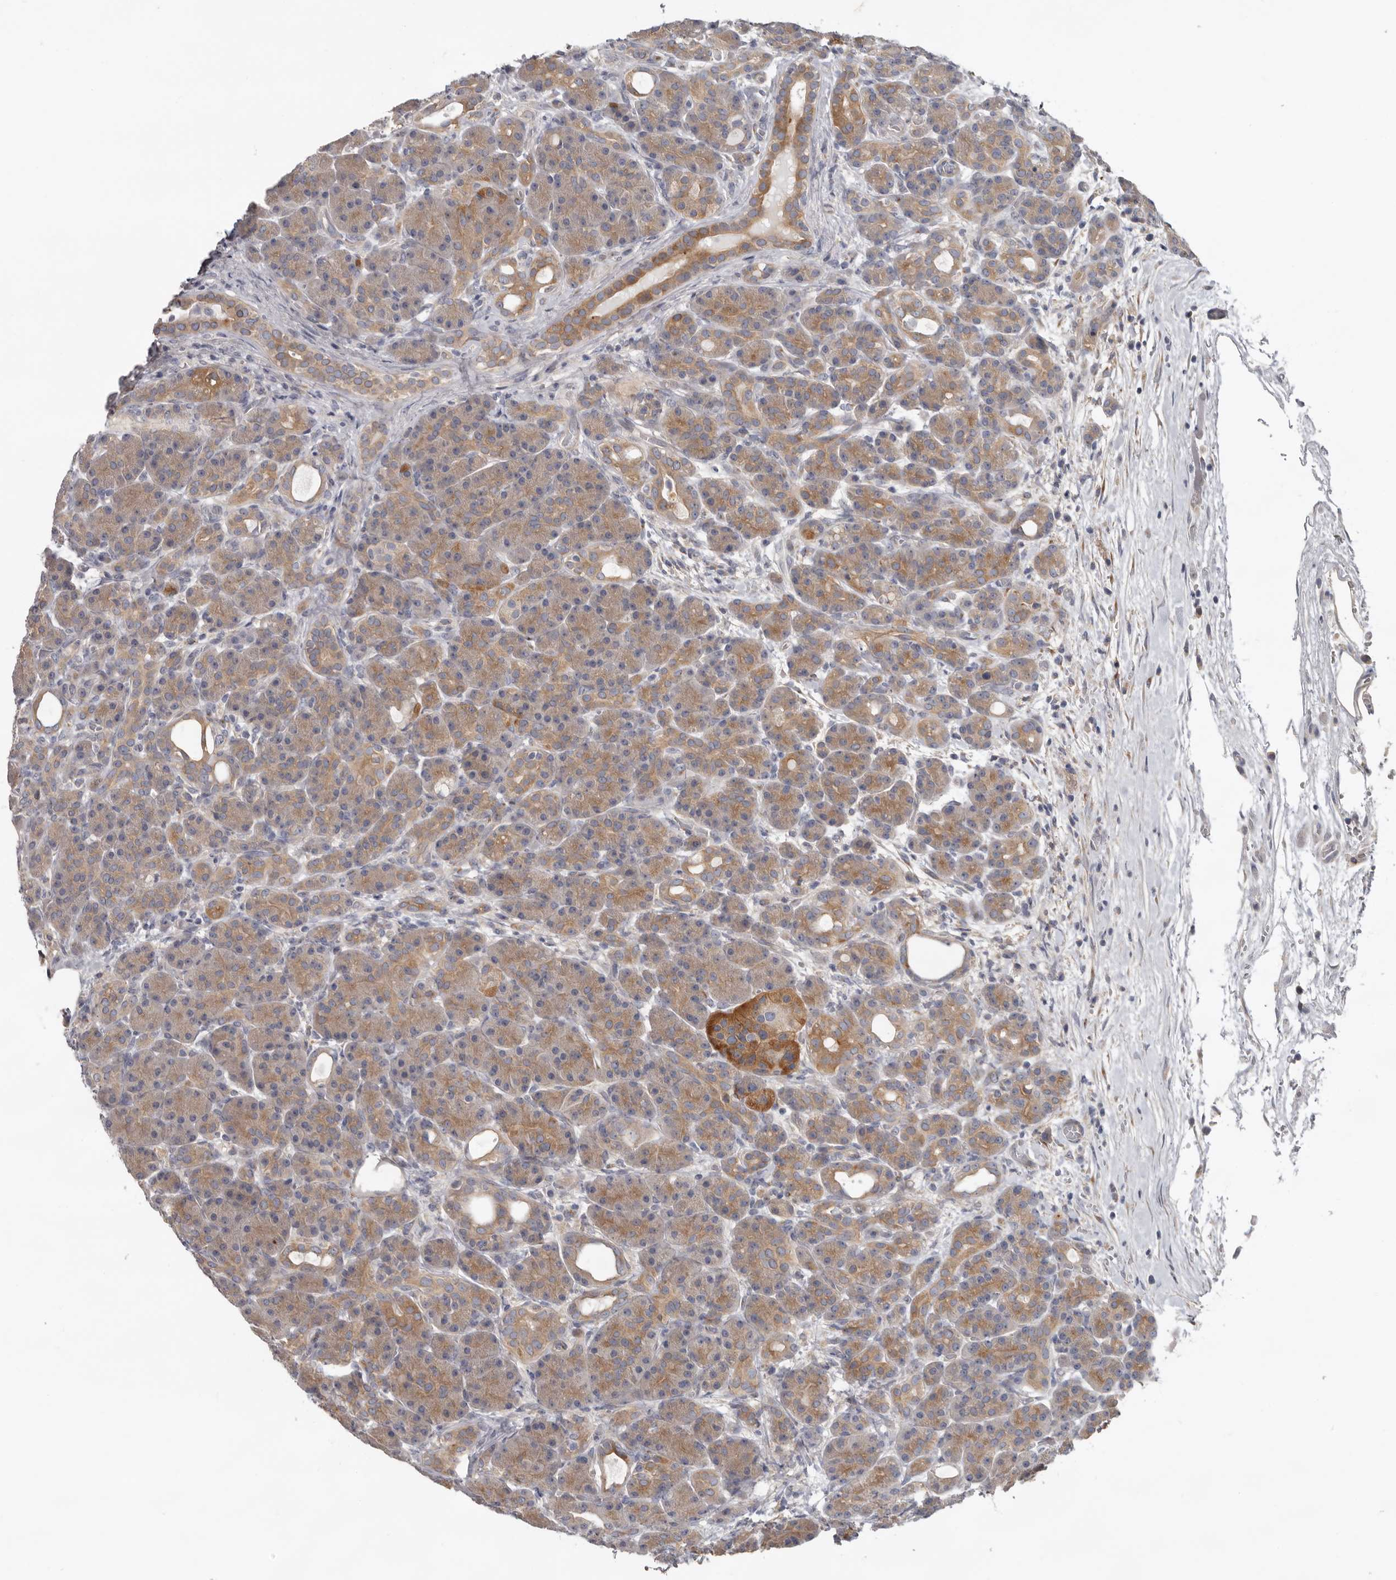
{"staining": {"intensity": "moderate", "quantity": "25%-75%", "location": "cytoplasmic/membranous"}, "tissue": "pancreas", "cell_type": "Exocrine glandular cells", "image_type": "normal", "snomed": [{"axis": "morphology", "description": "Normal tissue, NOS"}, {"axis": "topography", "description": "Pancreas"}], "caption": "Immunohistochemical staining of benign pancreas exhibits moderate cytoplasmic/membranous protein positivity in approximately 25%-75% of exocrine glandular cells. The staining was performed using DAB to visualize the protein expression in brown, while the nuclei were stained in blue with hematoxylin (Magnification: 20x).", "gene": "HINT3", "patient": {"sex": "male", "age": 63}}